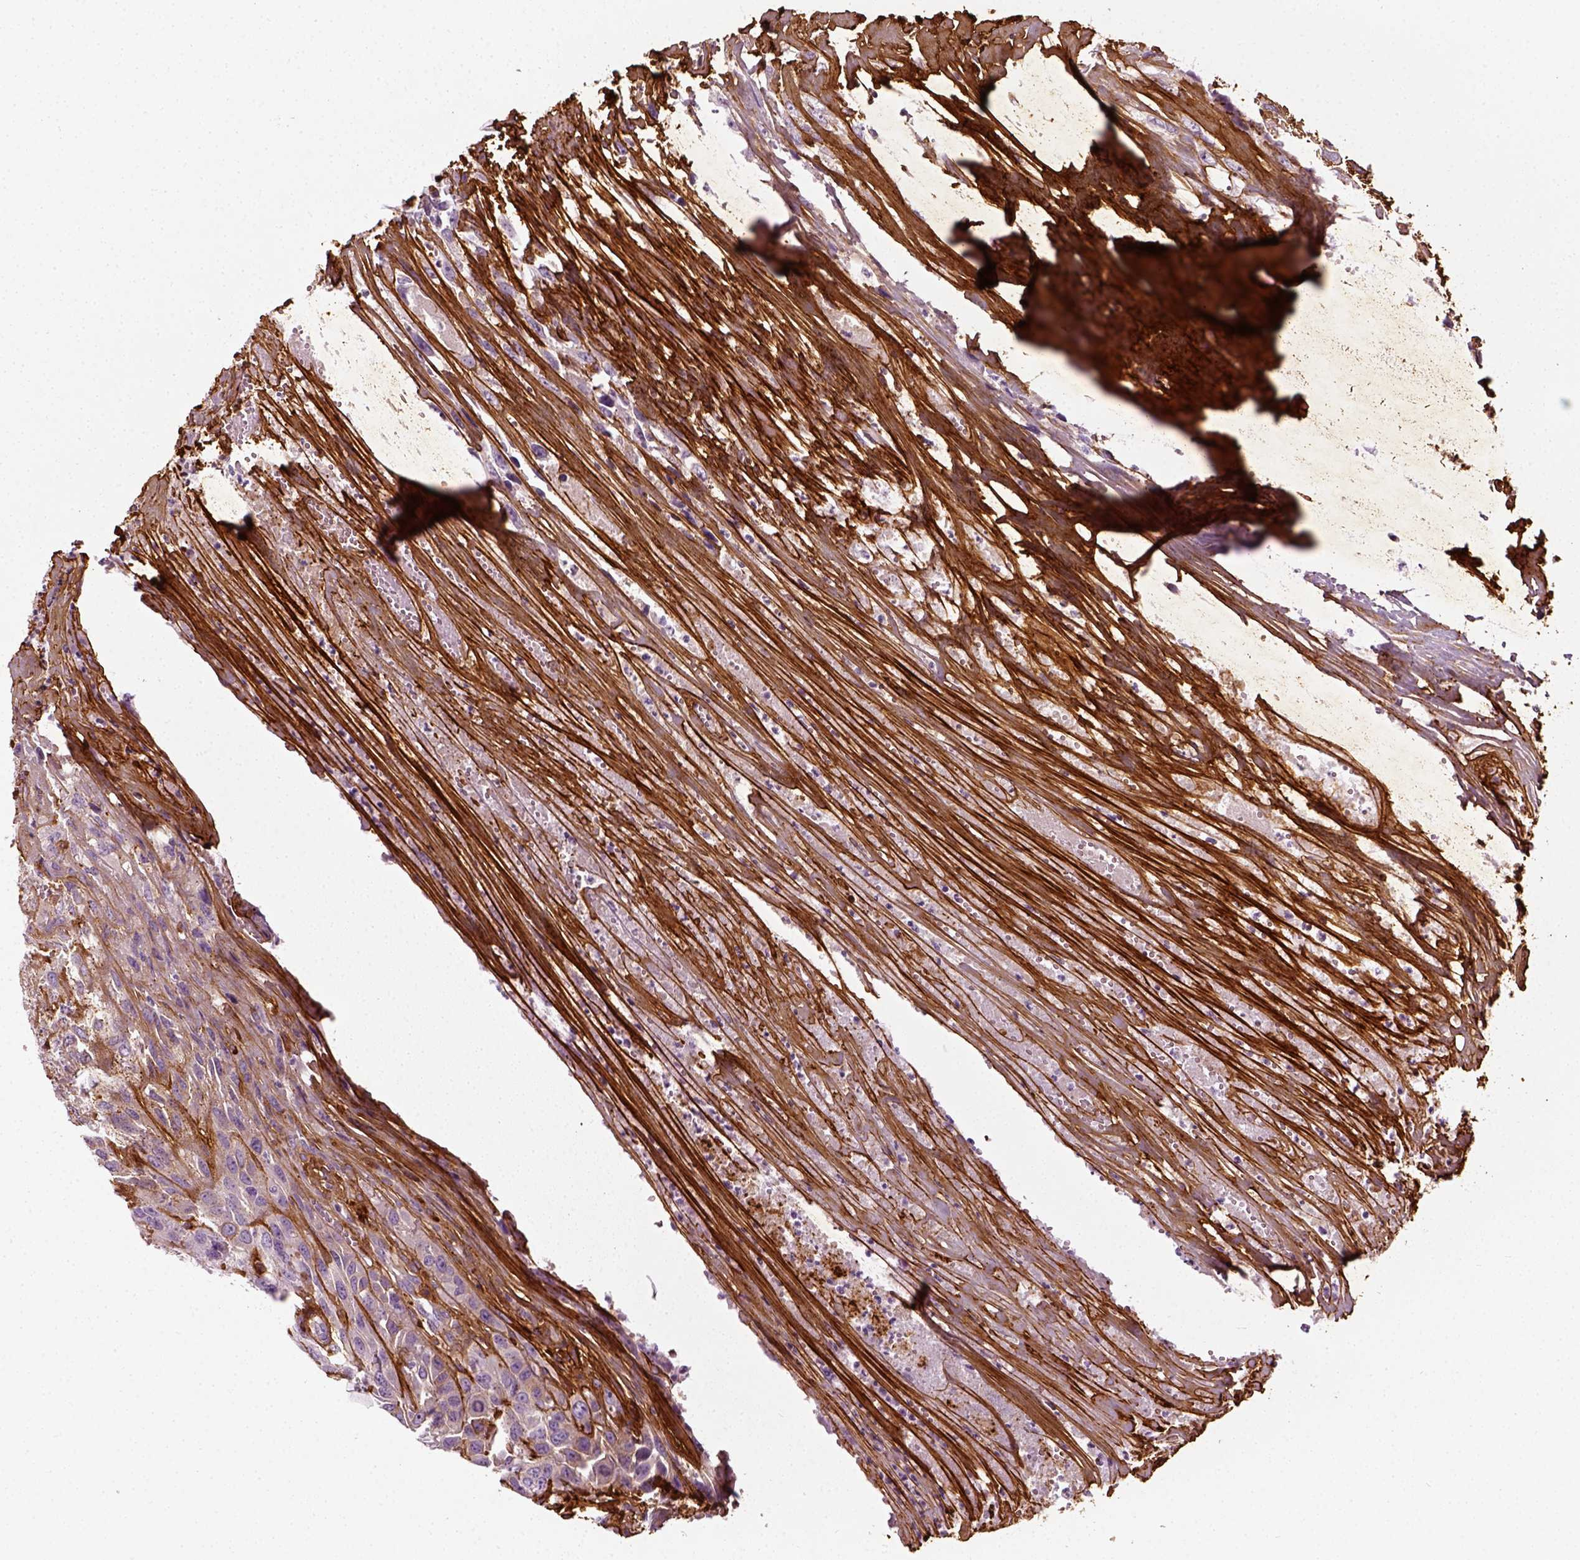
{"staining": {"intensity": "negative", "quantity": "none", "location": "none"}, "tissue": "urothelial cancer", "cell_type": "Tumor cells", "image_type": "cancer", "snomed": [{"axis": "morphology", "description": "Urothelial carcinoma, High grade"}, {"axis": "topography", "description": "Urinary bladder"}], "caption": "There is no significant staining in tumor cells of urothelial cancer.", "gene": "COL6A2", "patient": {"sex": "male", "age": 67}}